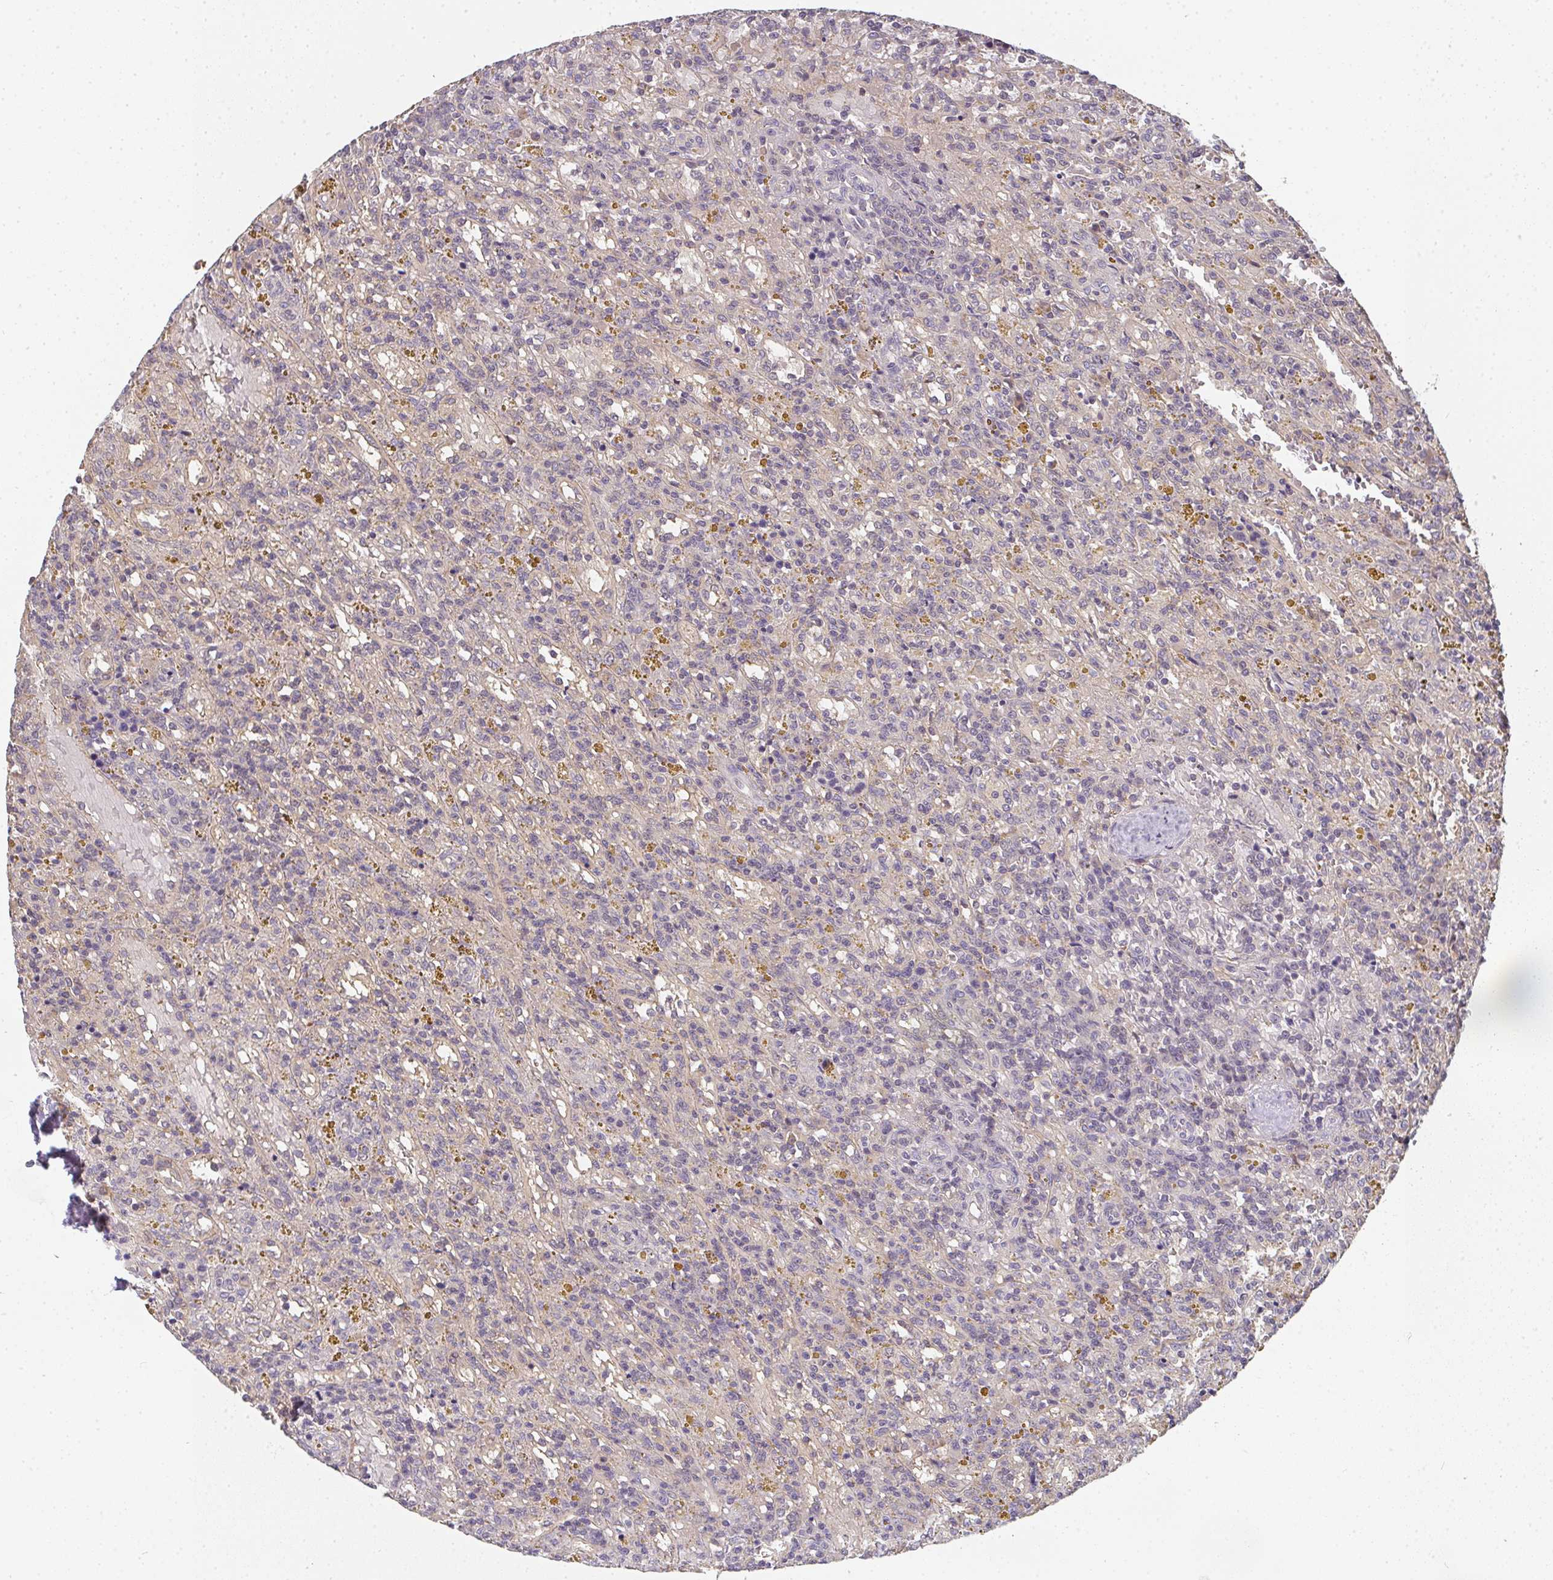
{"staining": {"intensity": "negative", "quantity": "none", "location": "none"}, "tissue": "lymphoma", "cell_type": "Tumor cells", "image_type": "cancer", "snomed": [{"axis": "morphology", "description": "Malignant lymphoma, non-Hodgkin's type, Low grade"}, {"axis": "topography", "description": "Spleen"}], "caption": "Low-grade malignant lymphoma, non-Hodgkin's type stained for a protein using immunohistochemistry (IHC) reveals no expression tumor cells.", "gene": "SLC35B3", "patient": {"sex": "female", "age": 65}}